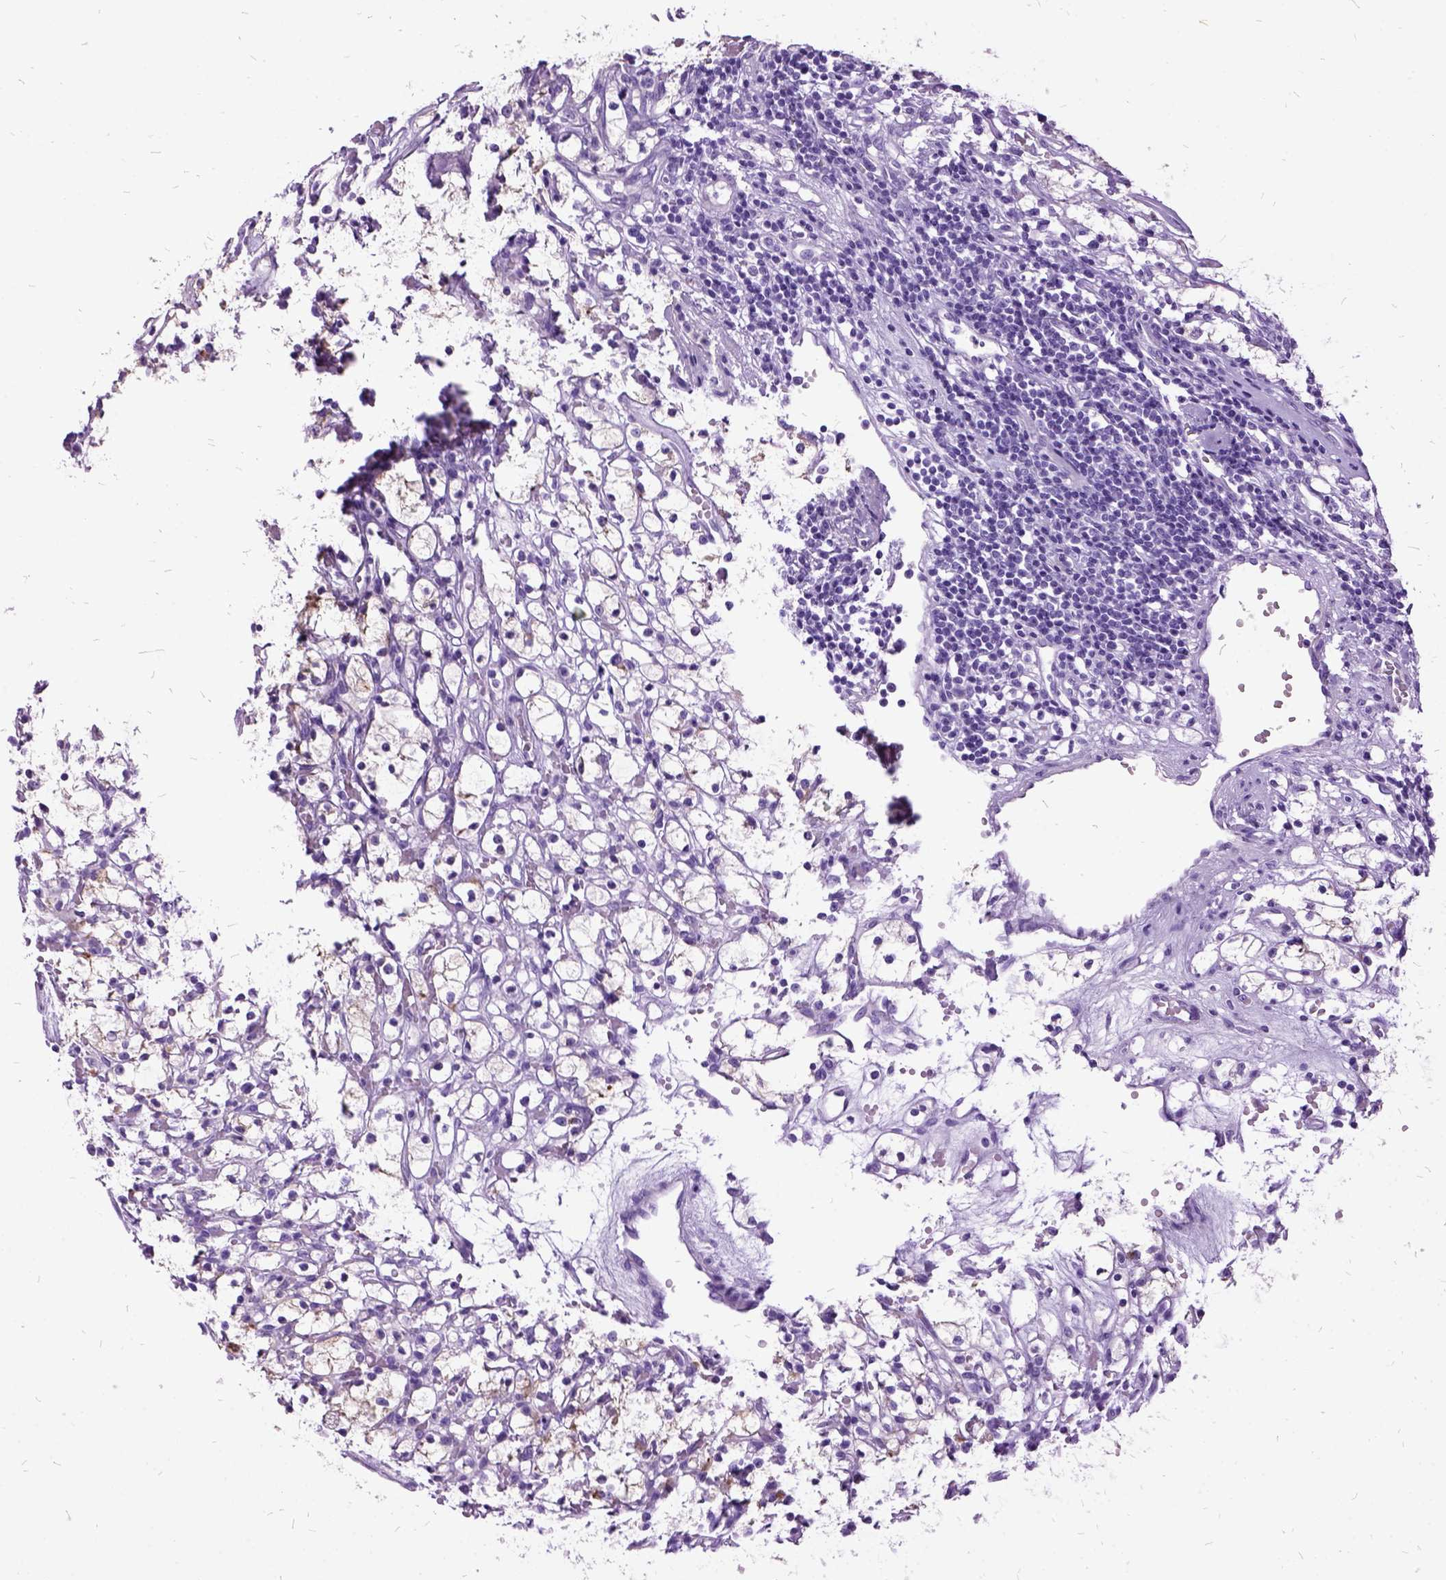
{"staining": {"intensity": "weak", "quantity": "<25%", "location": "cytoplasmic/membranous"}, "tissue": "renal cancer", "cell_type": "Tumor cells", "image_type": "cancer", "snomed": [{"axis": "morphology", "description": "Adenocarcinoma, NOS"}, {"axis": "topography", "description": "Kidney"}], "caption": "An IHC micrograph of adenocarcinoma (renal) is shown. There is no staining in tumor cells of adenocarcinoma (renal).", "gene": "MME", "patient": {"sex": "female", "age": 59}}